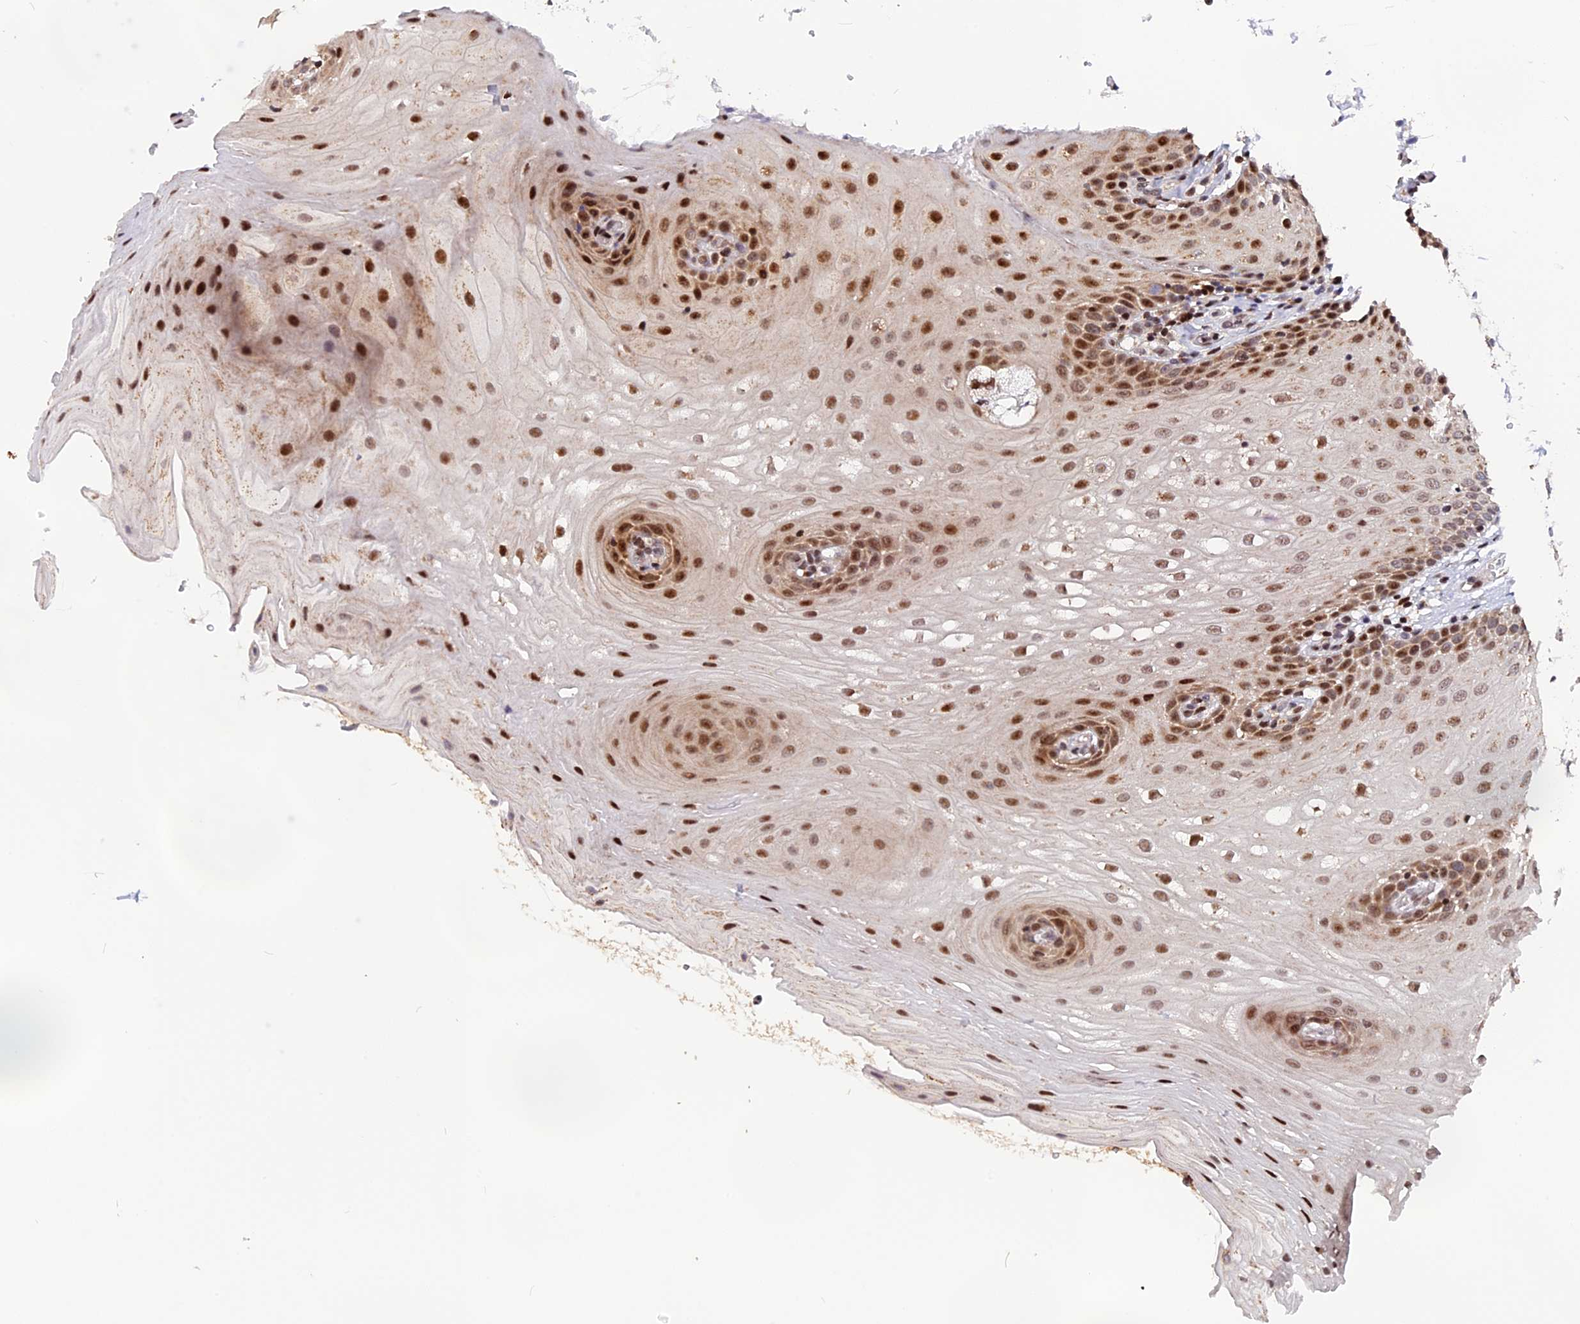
{"staining": {"intensity": "strong", "quantity": ">75%", "location": "nuclear"}, "tissue": "oral mucosa", "cell_type": "Squamous epithelial cells", "image_type": "normal", "snomed": [{"axis": "morphology", "description": "Normal tissue, NOS"}, {"axis": "topography", "description": "Oral tissue"}], "caption": "Immunohistochemistry (IHC) (DAB (3,3'-diaminobenzidine)) staining of benign oral mucosa displays strong nuclear protein expression in approximately >75% of squamous epithelial cells. (Stains: DAB (3,3'-diaminobenzidine) in brown, nuclei in blue, Microscopy: brightfield microscopy at high magnification).", "gene": "FAM174C", "patient": {"sex": "female", "age": 54}}